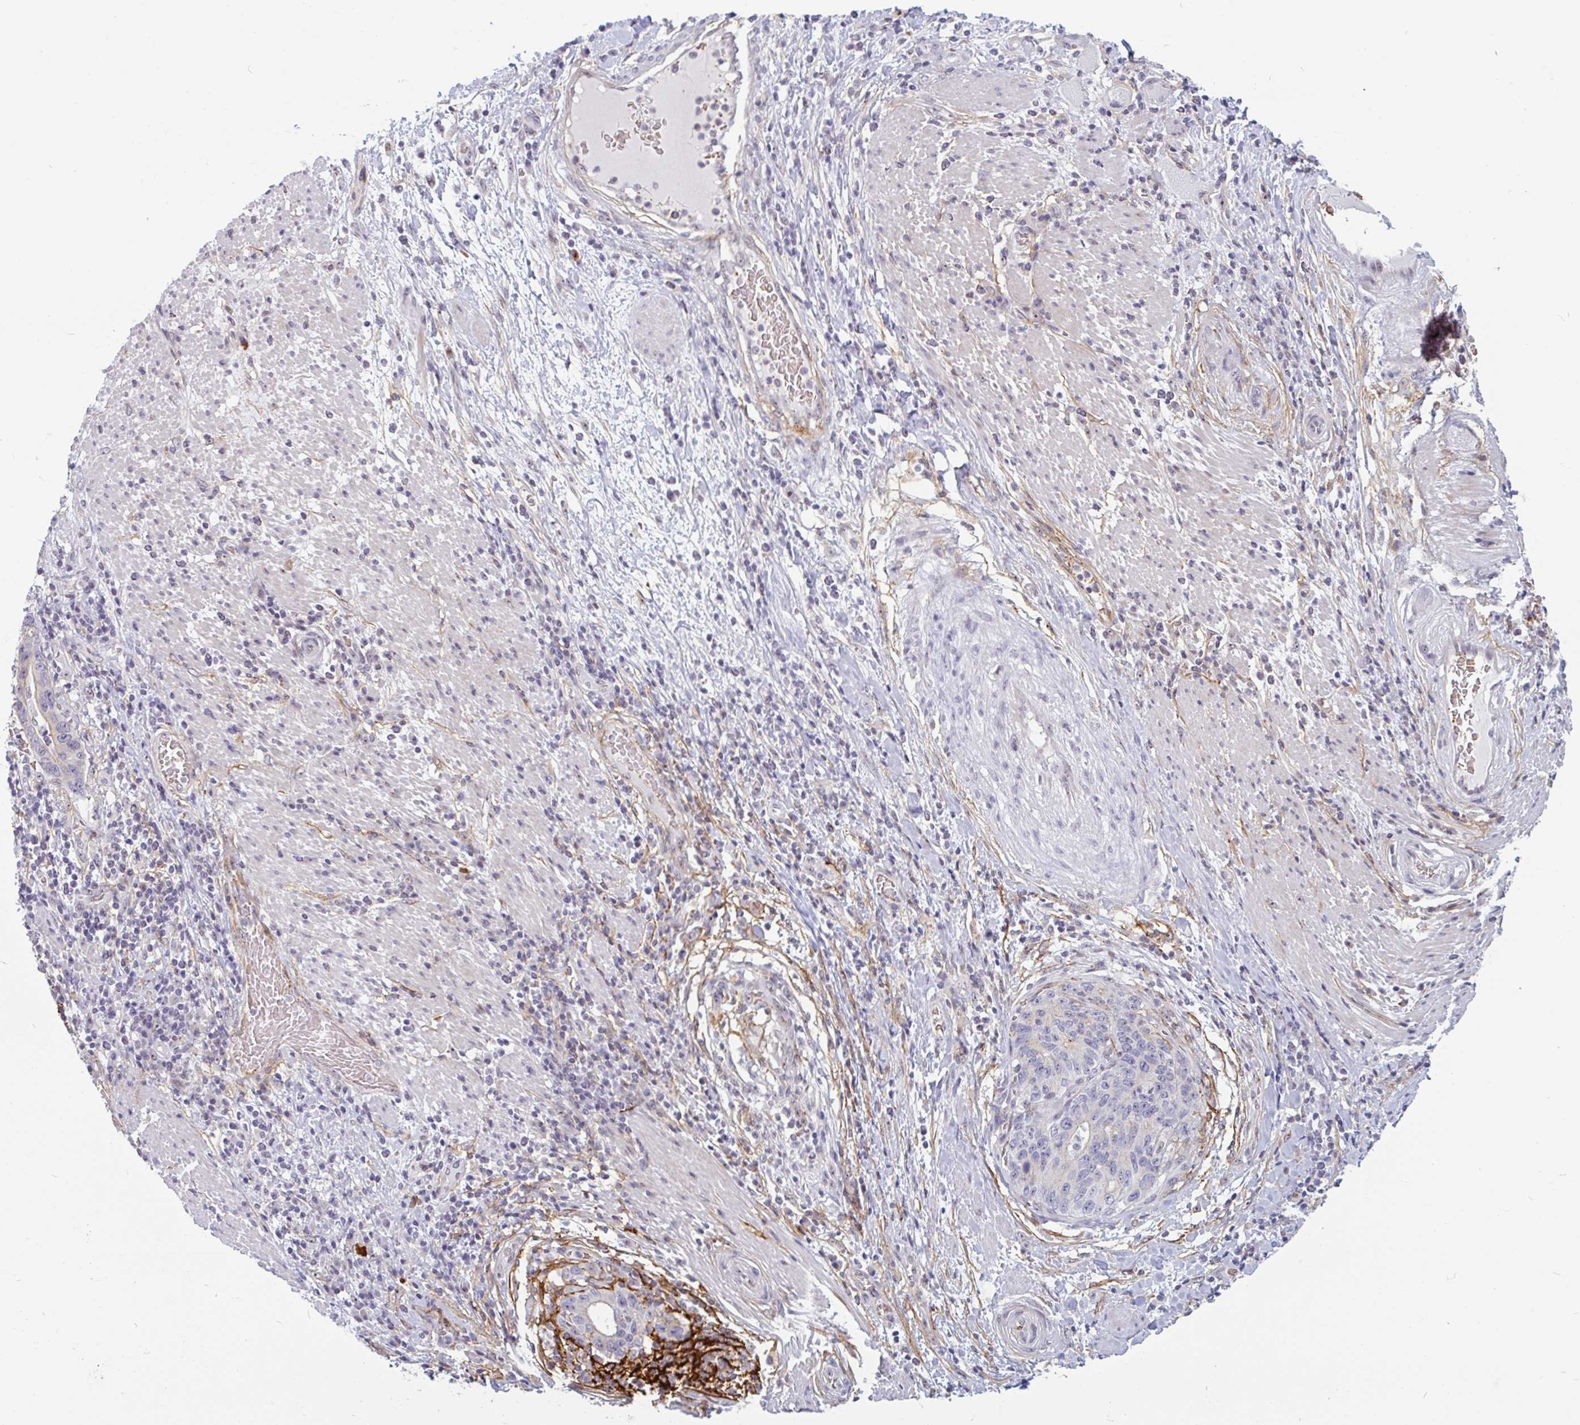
{"staining": {"intensity": "negative", "quantity": "none", "location": "none"}, "tissue": "stomach cancer", "cell_type": "Tumor cells", "image_type": "cancer", "snomed": [{"axis": "morphology", "description": "Normal tissue, NOS"}, {"axis": "morphology", "description": "Adenocarcinoma, NOS"}, {"axis": "topography", "description": "Stomach"}], "caption": "The histopathology image demonstrates no staining of tumor cells in stomach cancer. The staining was performed using DAB to visualize the protein expression in brown, while the nuclei were stained in blue with hematoxylin (Magnification: 20x).", "gene": "TMEM119", "patient": {"sex": "female", "age": 64}}